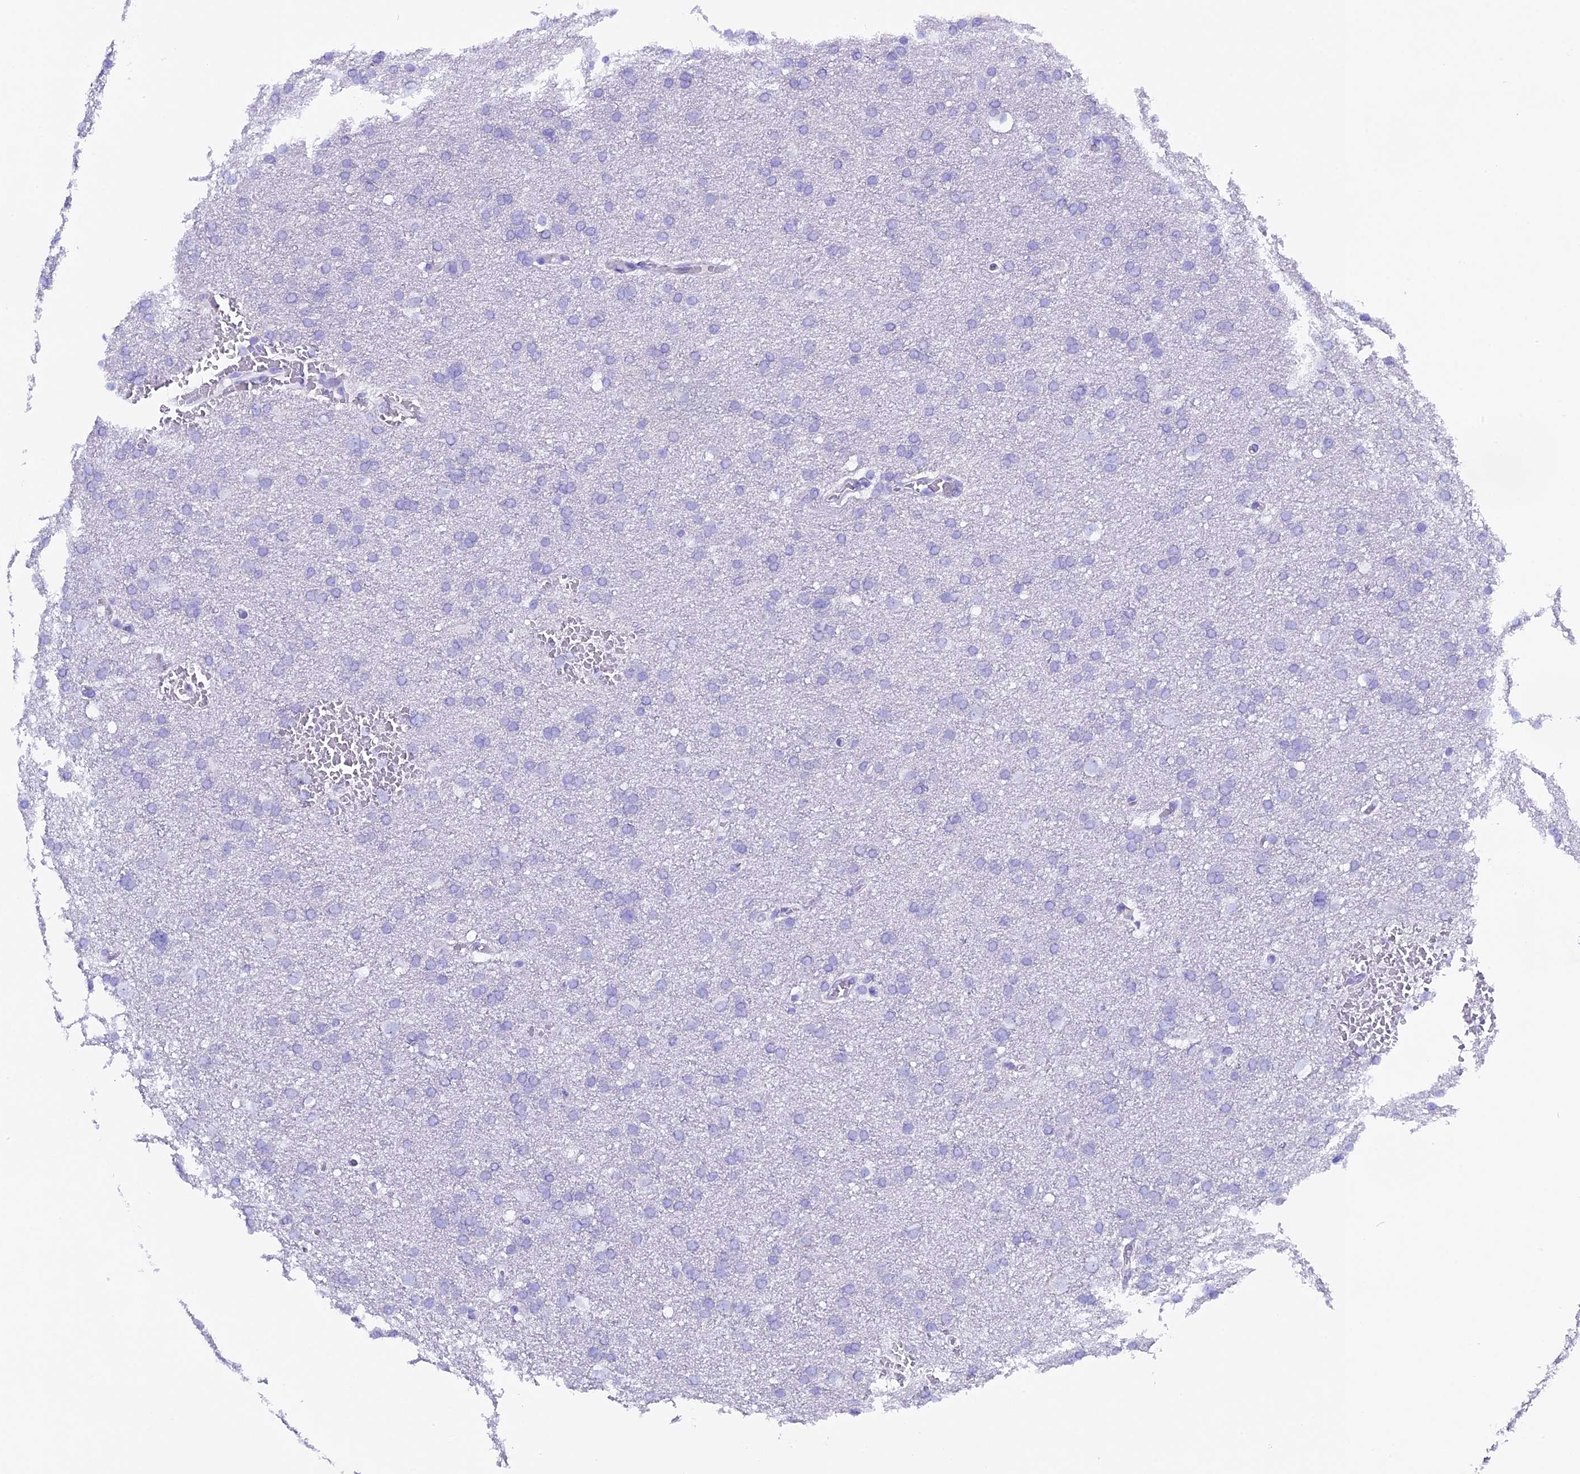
{"staining": {"intensity": "negative", "quantity": "none", "location": "none"}, "tissue": "glioma", "cell_type": "Tumor cells", "image_type": "cancer", "snomed": [{"axis": "morphology", "description": "Glioma, malignant, High grade"}, {"axis": "topography", "description": "Cerebral cortex"}], "caption": "DAB (3,3'-diaminobenzidine) immunohistochemical staining of glioma displays no significant expression in tumor cells. (Brightfield microscopy of DAB (3,3'-diaminobenzidine) immunohistochemistry (IHC) at high magnification).", "gene": "FKBP11", "patient": {"sex": "female", "age": 36}}